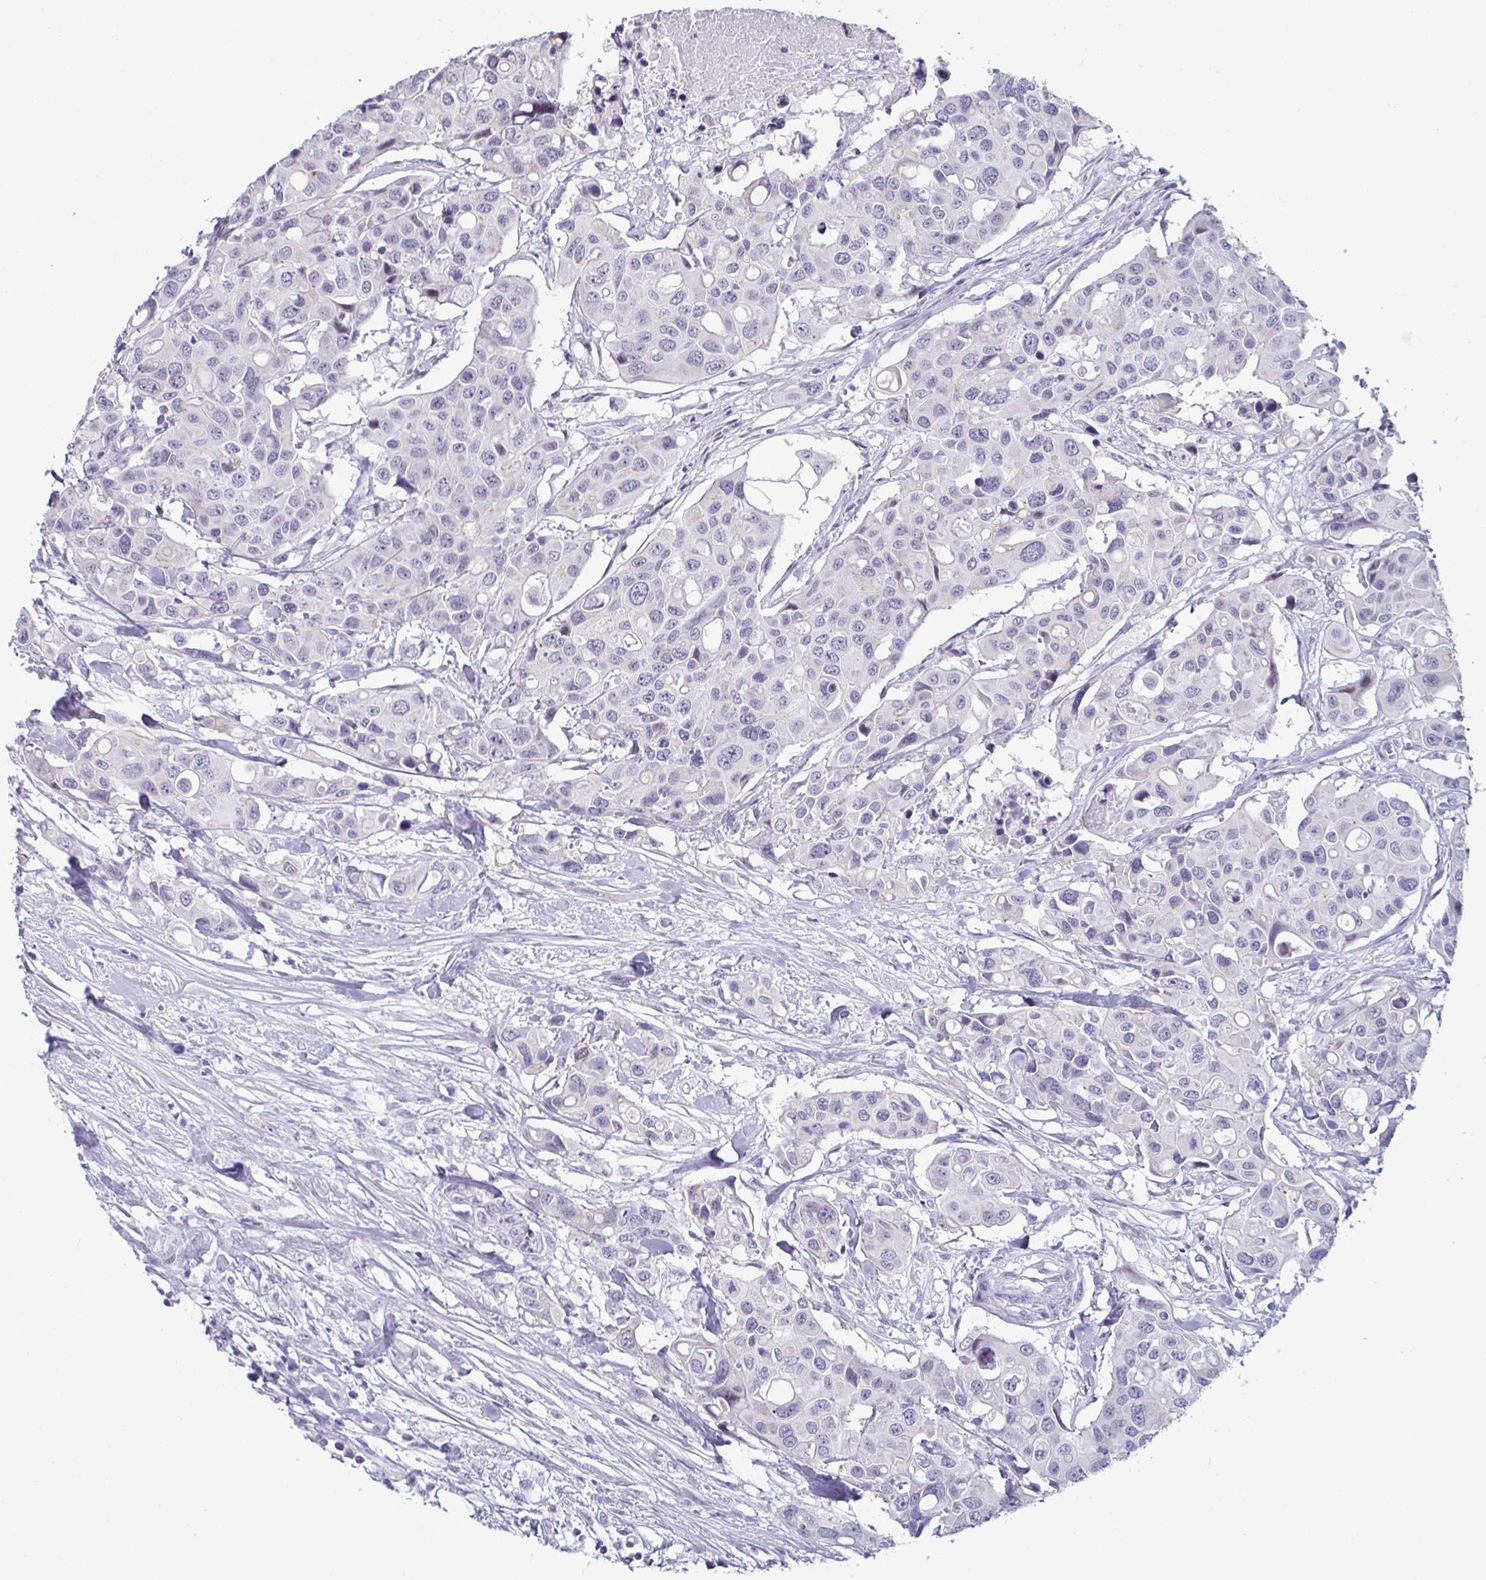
{"staining": {"intensity": "negative", "quantity": "none", "location": "none"}, "tissue": "colorectal cancer", "cell_type": "Tumor cells", "image_type": "cancer", "snomed": [{"axis": "morphology", "description": "Adenocarcinoma, NOS"}, {"axis": "topography", "description": "Colon"}], "caption": "Human colorectal cancer (adenocarcinoma) stained for a protein using IHC demonstrates no positivity in tumor cells.", "gene": "VSIG10L", "patient": {"sex": "male", "age": 77}}